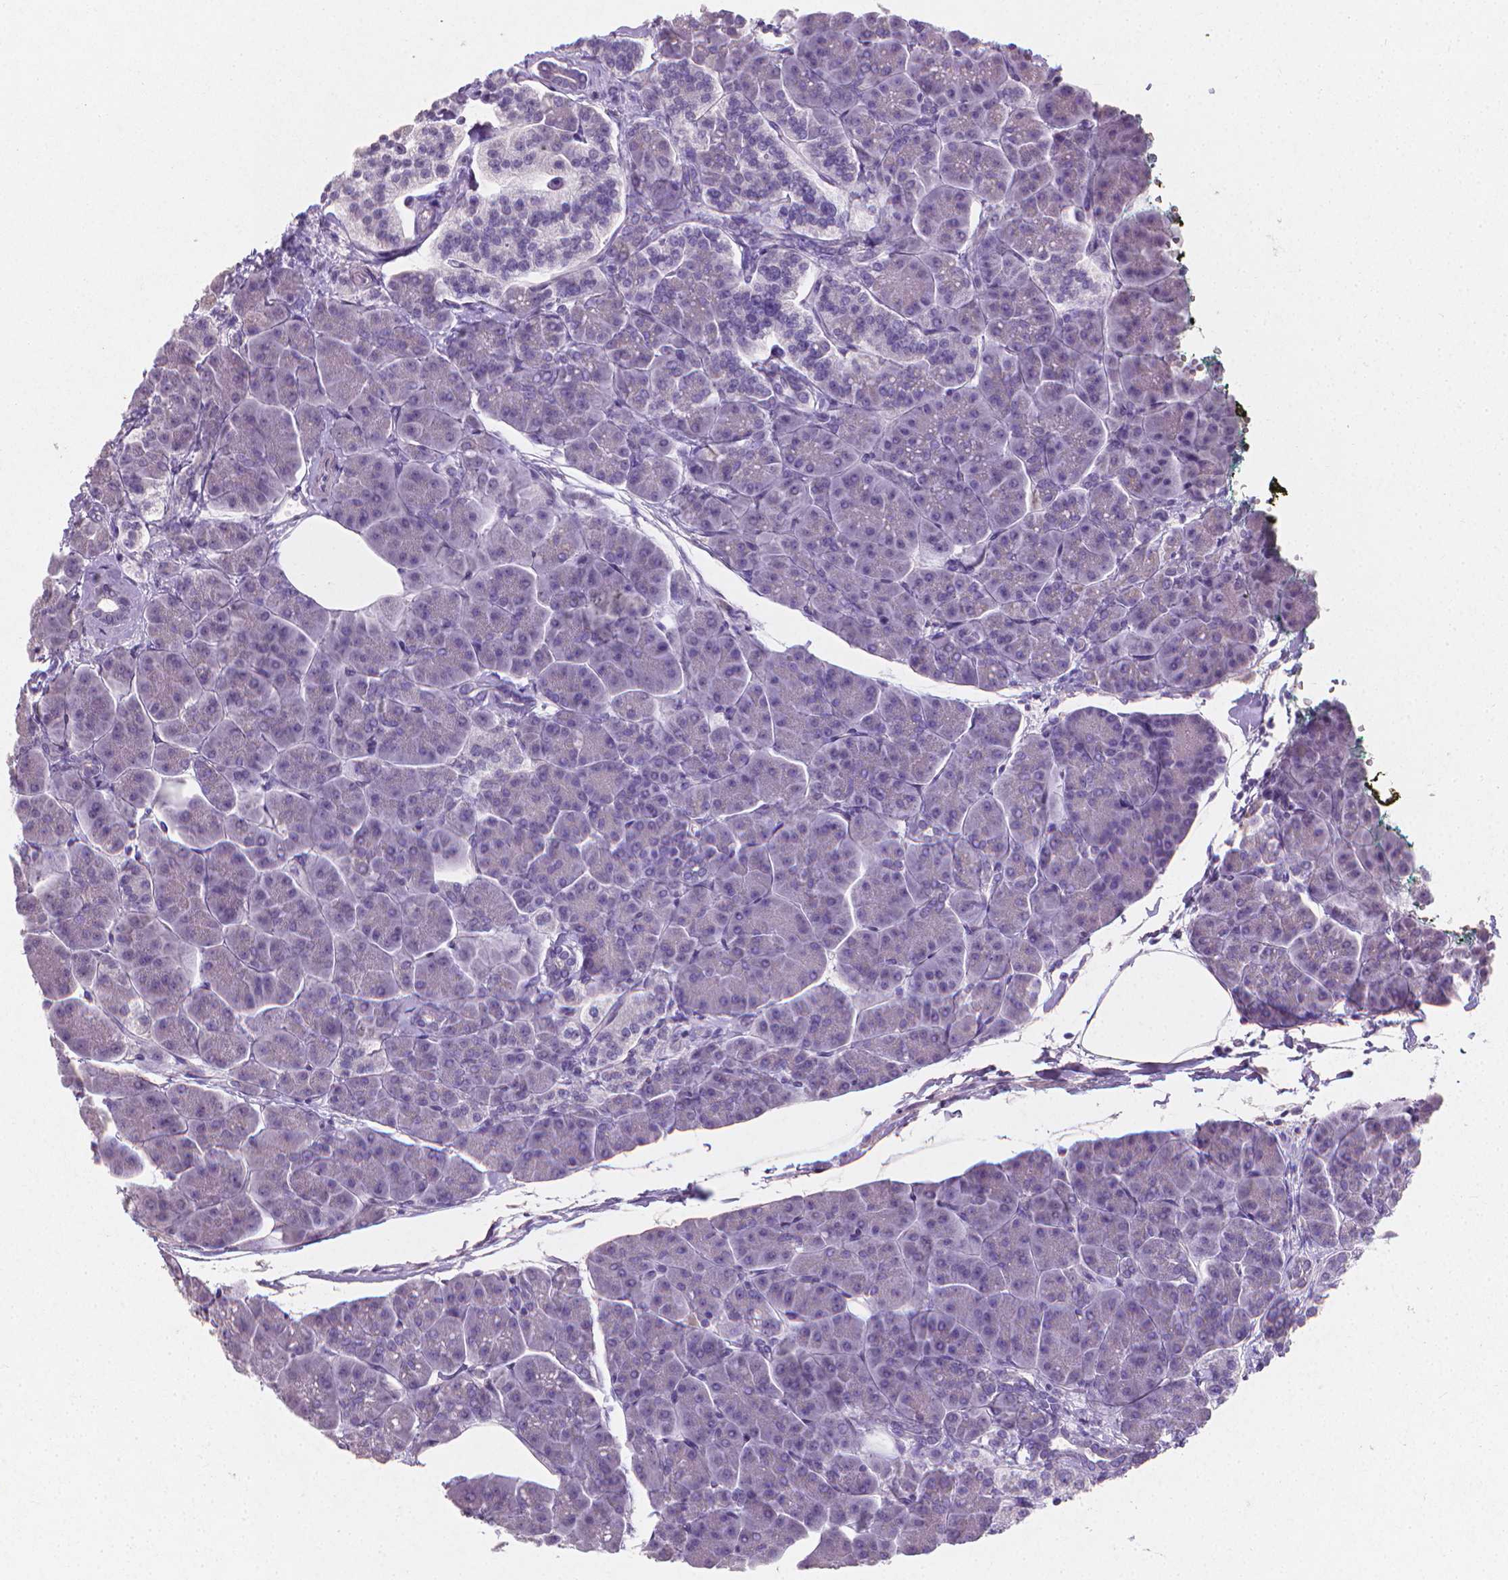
{"staining": {"intensity": "negative", "quantity": "none", "location": "none"}, "tissue": "pancreas", "cell_type": "Exocrine glandular cells", "image_type": "normal", "snomed": [{"axis": "morphology", "description": "Normal tissue, NOS"}, {"axis": "topography", "description": "Adipose tissue"}, {"axis": "topography", "description": "Pancreas"}, {"axis": "topography", "description": "Peripheral nerve tissue"}], "caption": "Human pancreas stained for a protein using immunohistochemistry reveals no staining in exocrine glandular cells.", "gene": "XPNPEP2", "patient": {"sex": "female", "age": 58}}